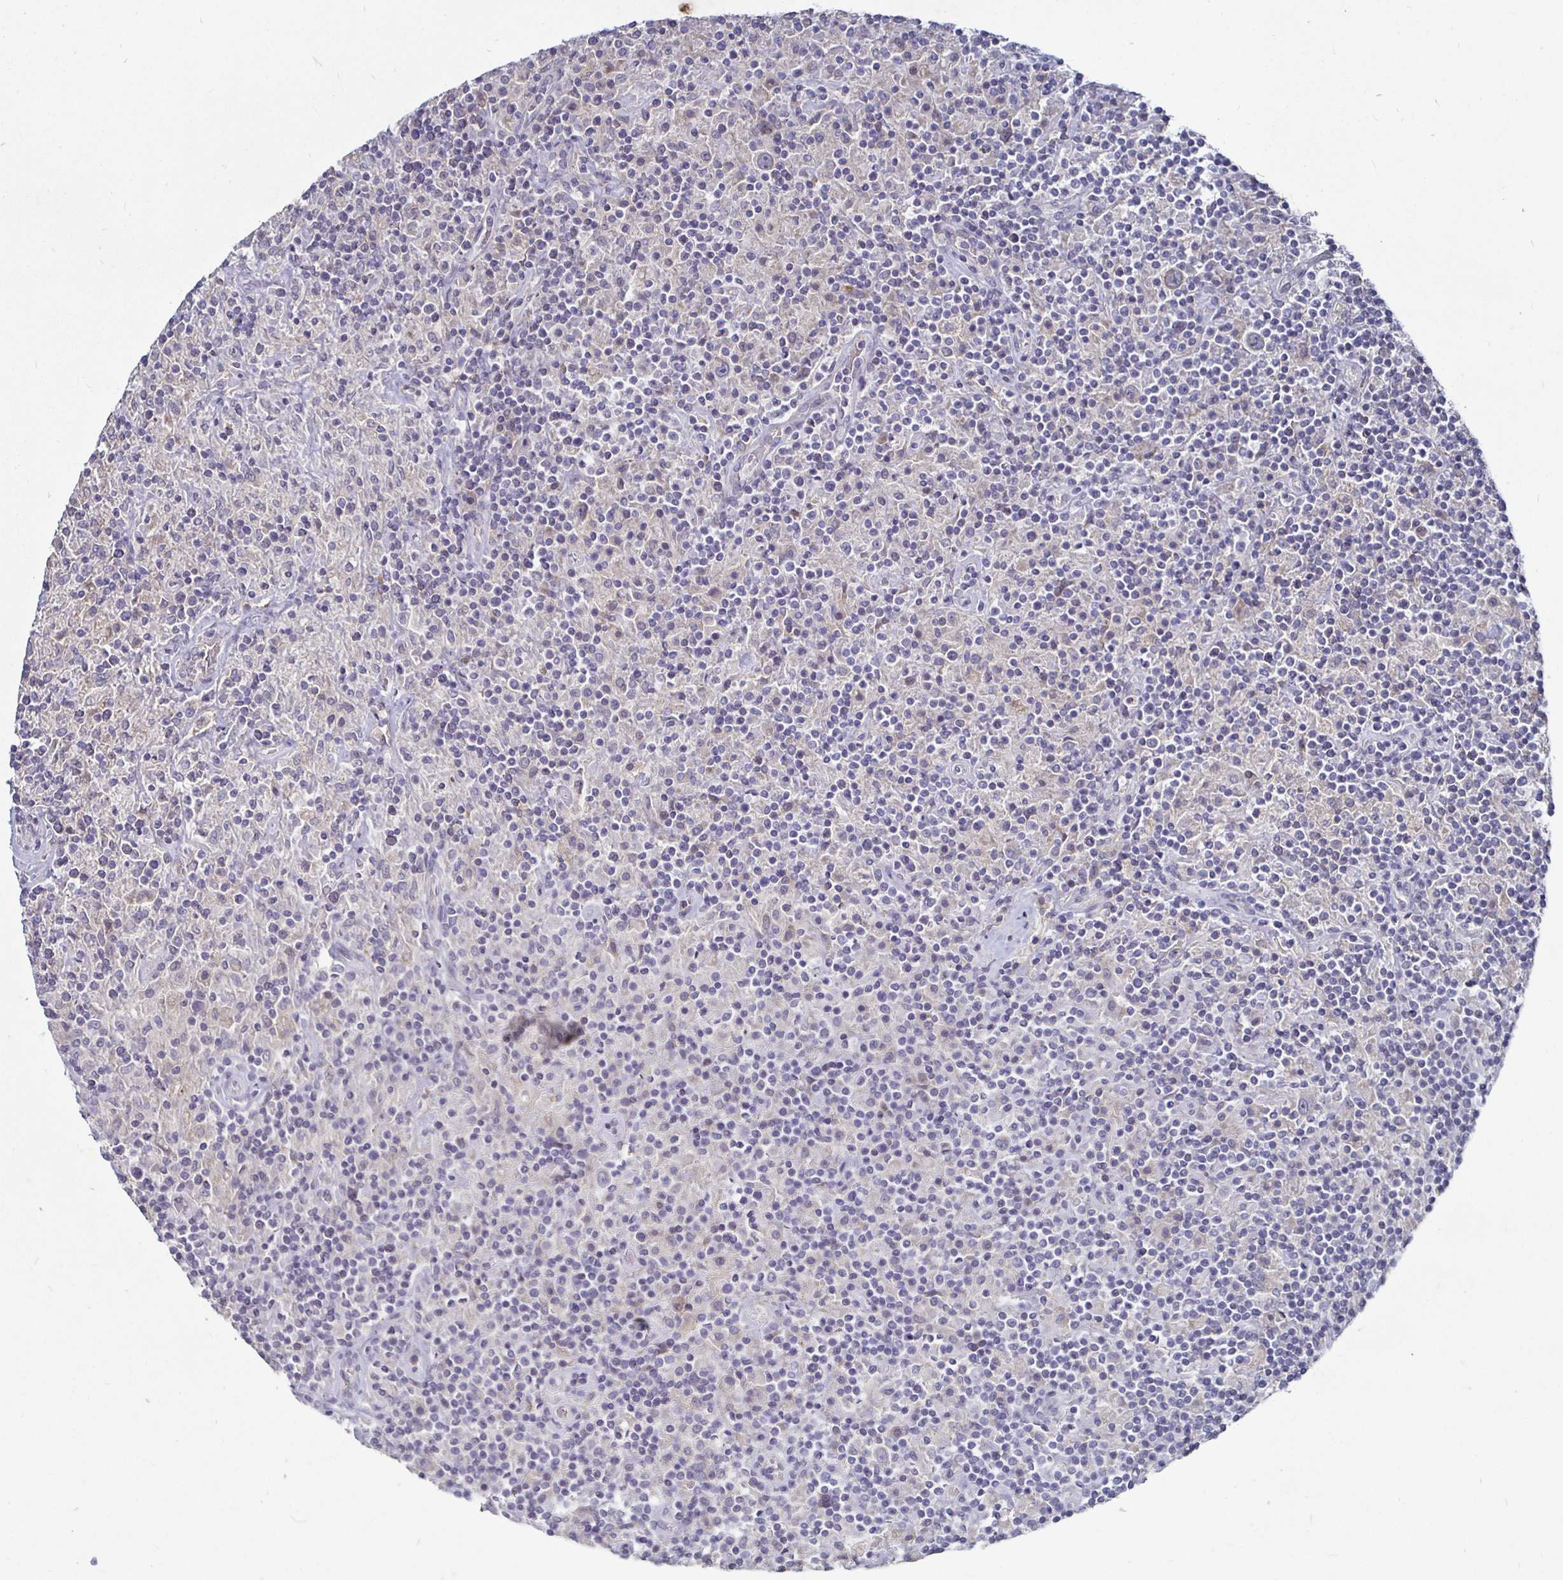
{"staining": {"intensity": "negative", "quantity": "none", "location": "none"}, "tissue": "lymphoma", "cell_type": "Tumor cells", "image_type": "cancer", "snomed": [{"axis": "morphology", "description": "Hodgkin's disease, NOS"}, {"axis": "topography", "description": "Lymph node"}], "caption": "DAB immunohistochemical staining of human lymphoma demonstrates no significant staining in tumor cells.", "gene": "RNF144B", "patient": {"sex": "male", "age": 70}}